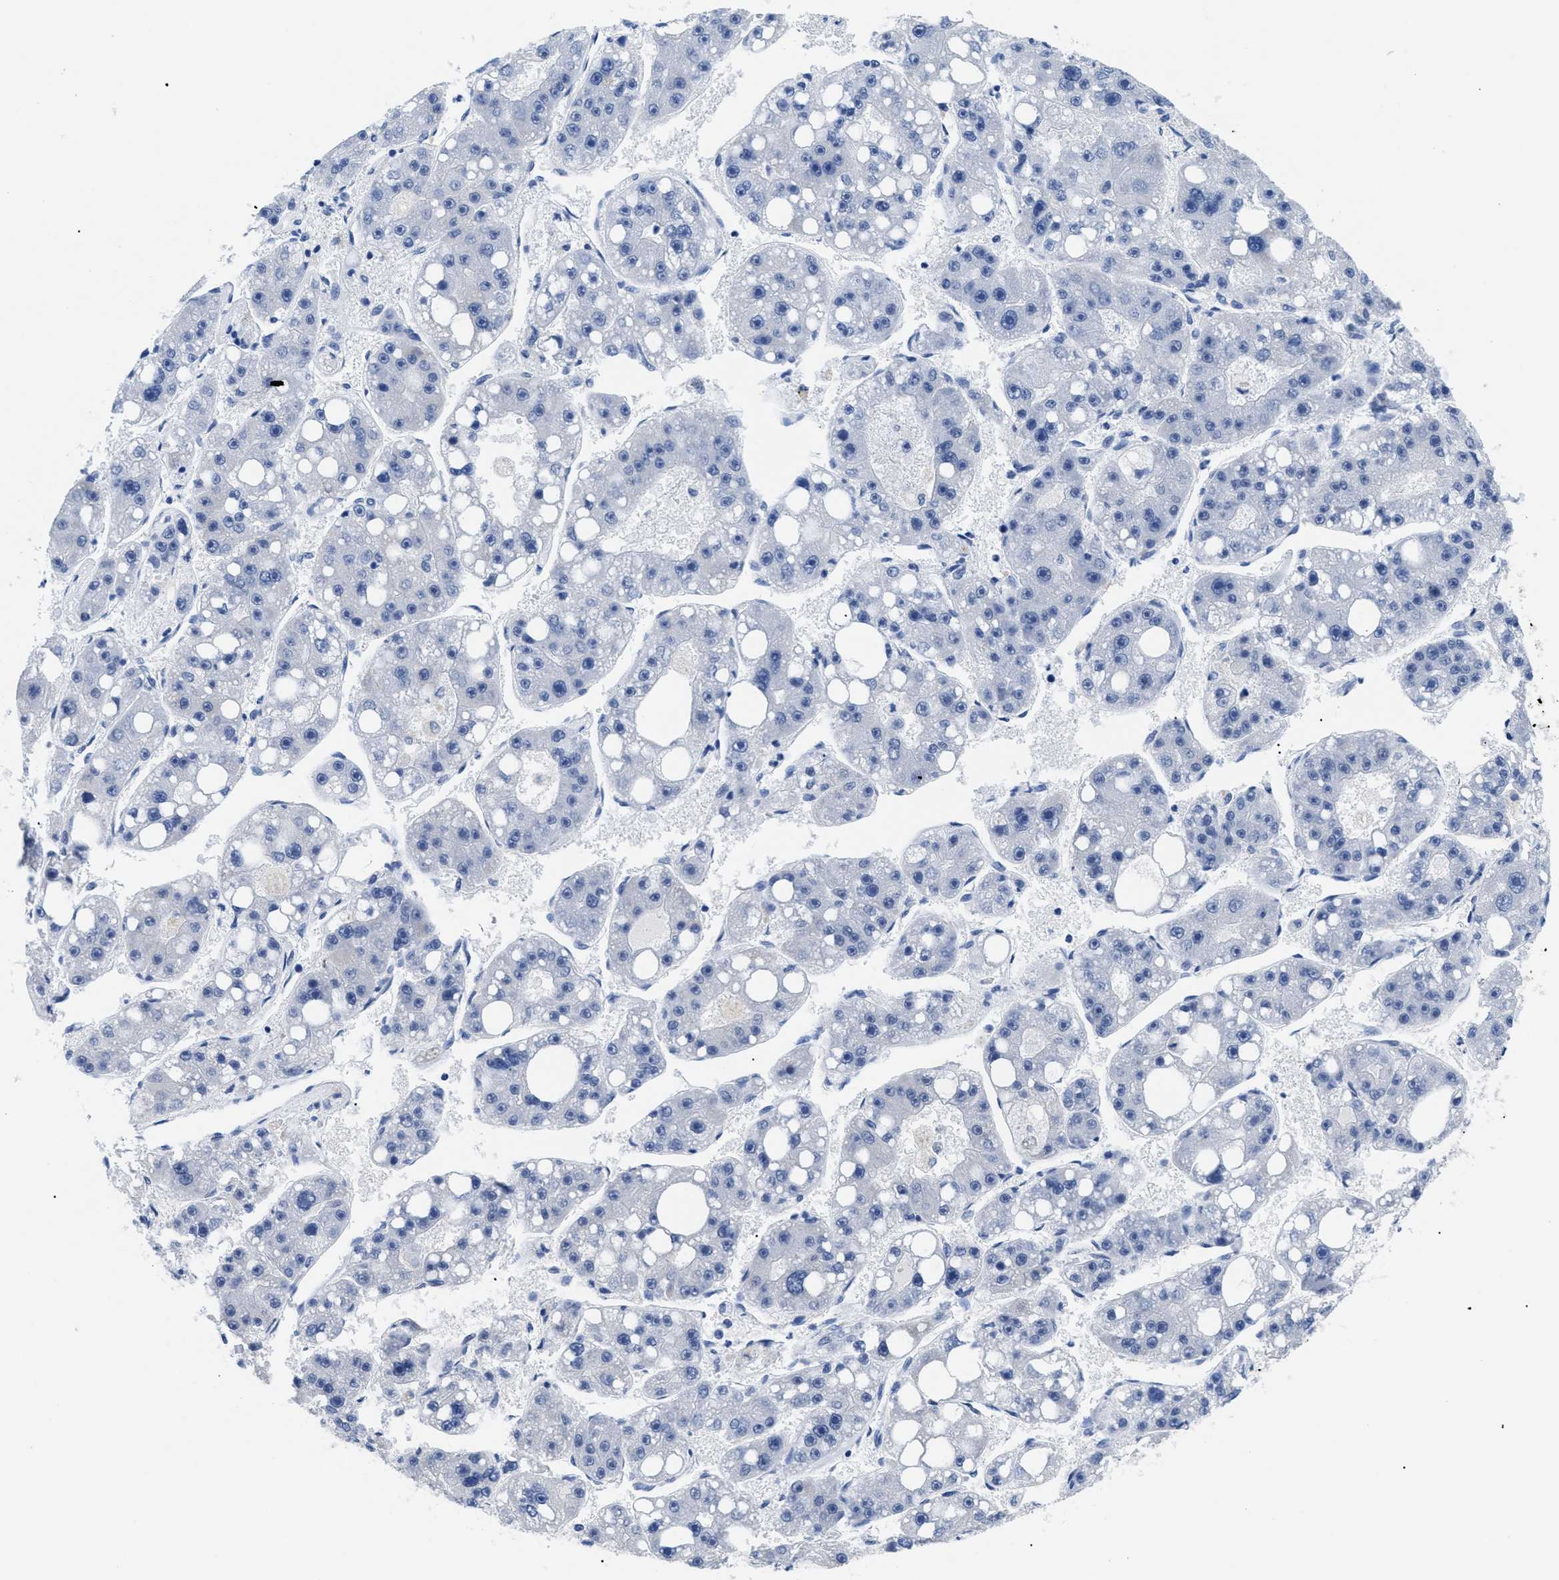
{"staining": {"intensity": "negative", "quantity": "none", "location": "none"}, "tissue": "liver cancer", "cell_type": "Tumor cells", "image_type": "cancer", "snomed": [{"axis": "morphology", "description": "Carcinoma, Hepatocellular, NOS"}, {"axis": "topography", "description": "Liver"}], "caption": "Human liver hepatocellular carcinoma stained for a protein using IHC reveals no staining in tumor cells.", "gene": "TMEM68", "patient": {"sex": "female", "age": 61}}